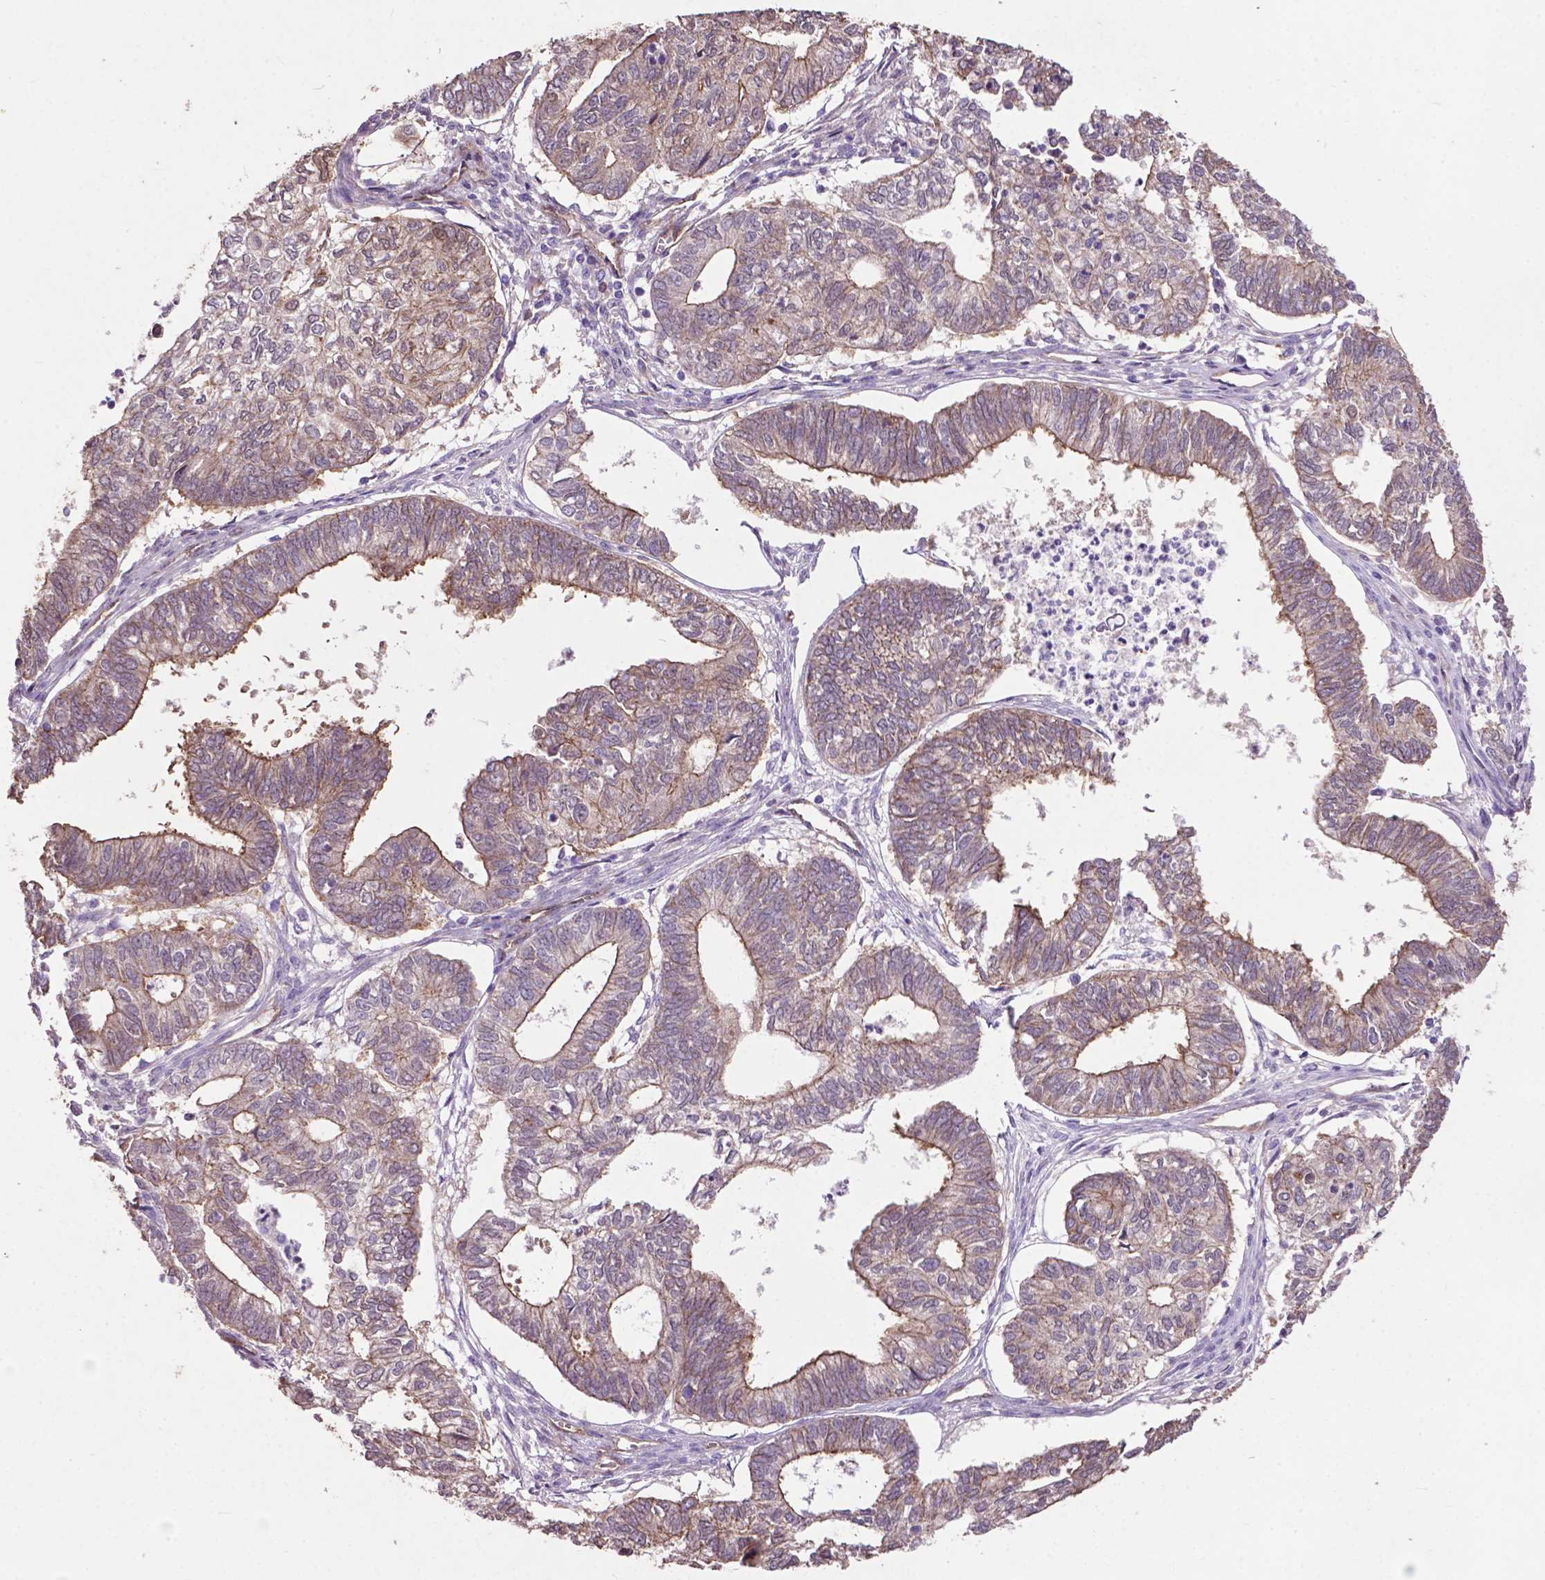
{"staining": {"intensity": "weak", "quantity": "25%-75%", "location": "cytoplasmic/membranous"}, "tissue": "ovarian cancer", "cell_type": "Tumor cells", "image_type": "cancer", "snomed": [{"axis": "morphology", "description": "Carcinoma, endometroid"}, {"axis": "topography", "description": "Ovary"}], "caption": "Immunohistochemistry (IHC) image of human ovarian cancer (endometroid carcinoma) stained for a protein (brown), which shows low levels of weak cytoplasmic/membranous expression in about 25%-75% of tumor cells.", "gene": "PDLIM1", "patient": {"sex": "female", "age": 64}}